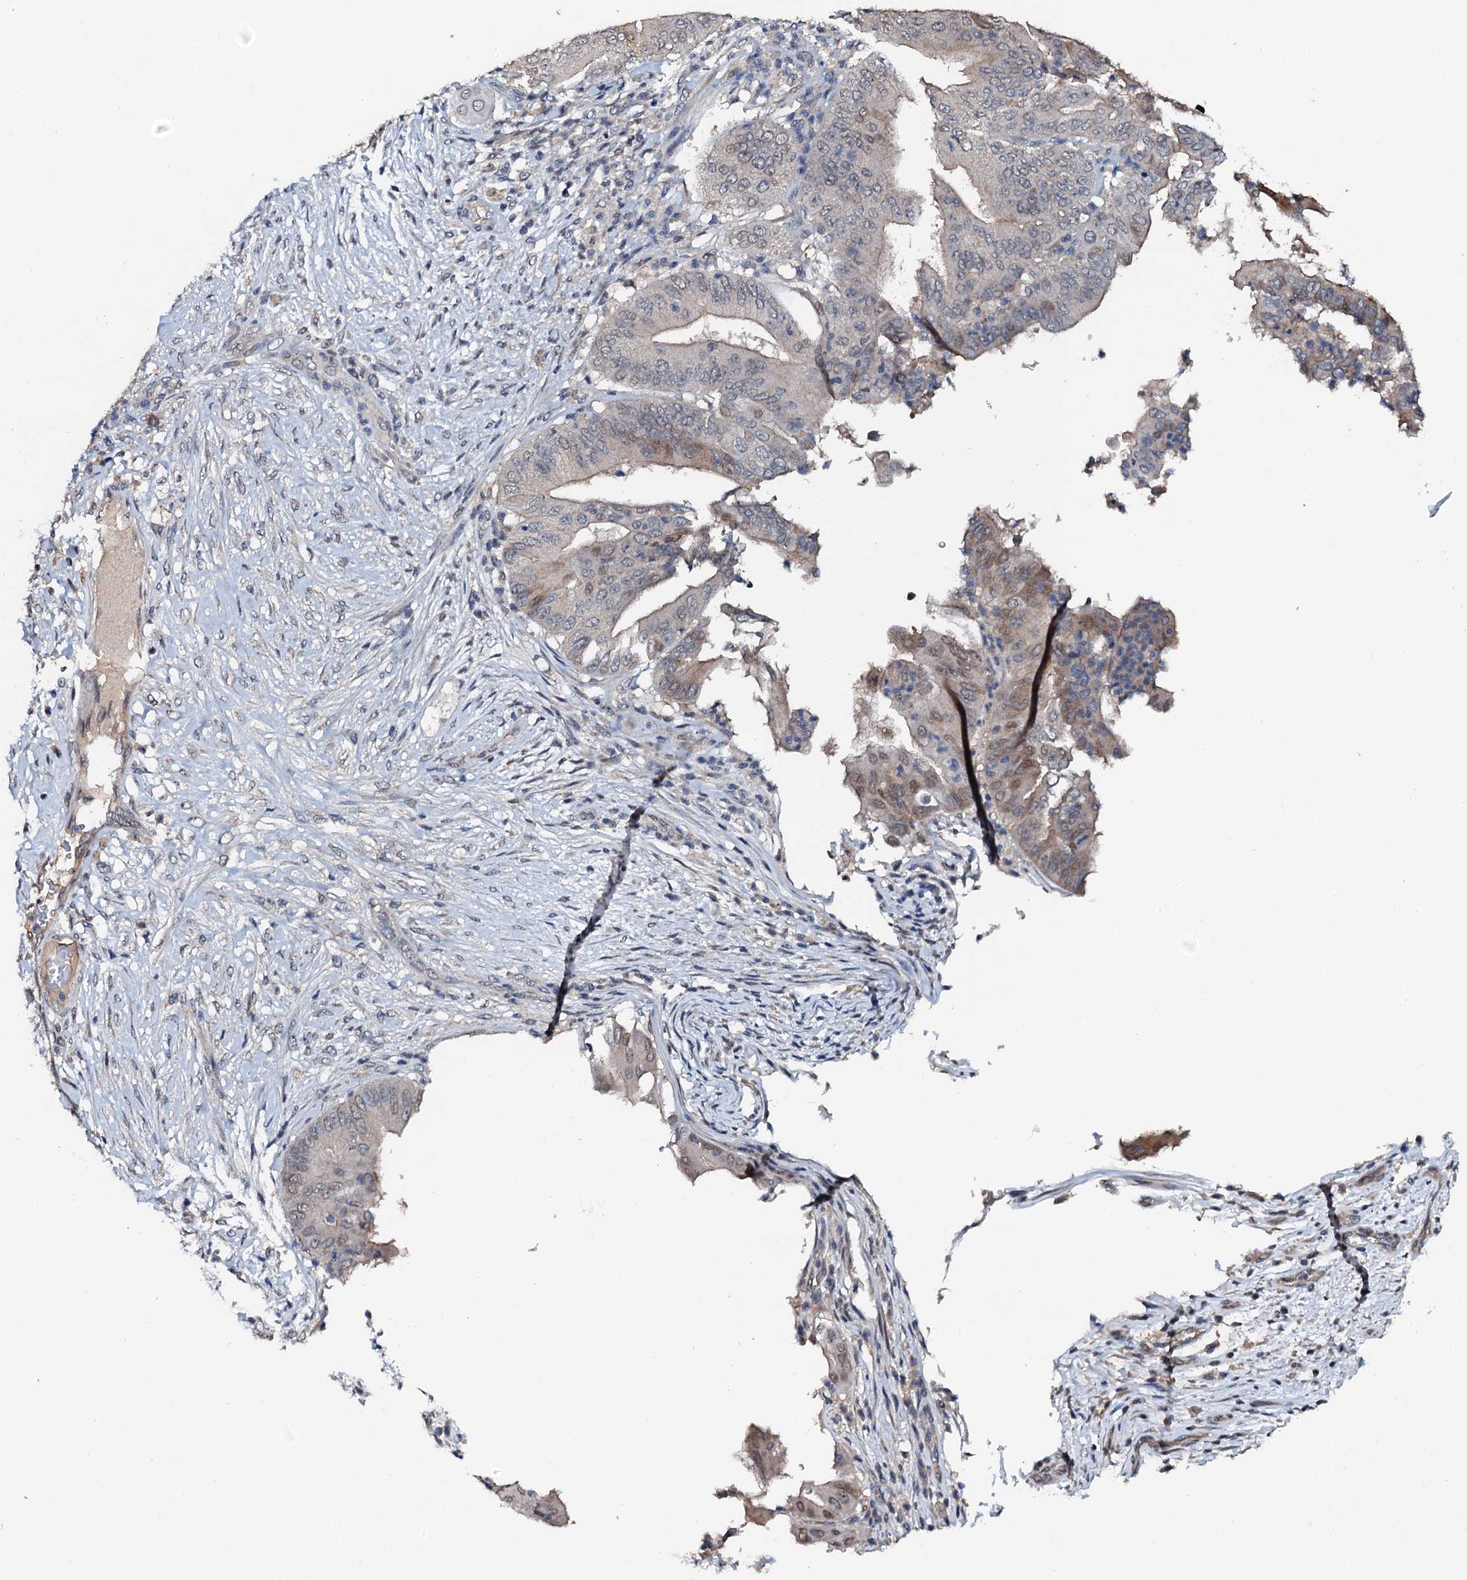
{"staining": {"intensity": "moderate", "quantity": "<25%", "location": "cytoplasmic/membranous"}, "tissue": "pancreatic cancer", "cell_type": "Tumor cells", "image_type": "cancer", "snomed": [{"axis": "morphology", "description": "Adenocarcinoma, NOS"}, {"axis": "topography", "description": "Pancreas"}], "caption": "A brown stain highlights moderate cytoplasmic/membranous positivity of a protein in pancreatic cancer tumor cells.", "gene": "FLYWCH1", "patient": {"sex": "female", "age": 77}}